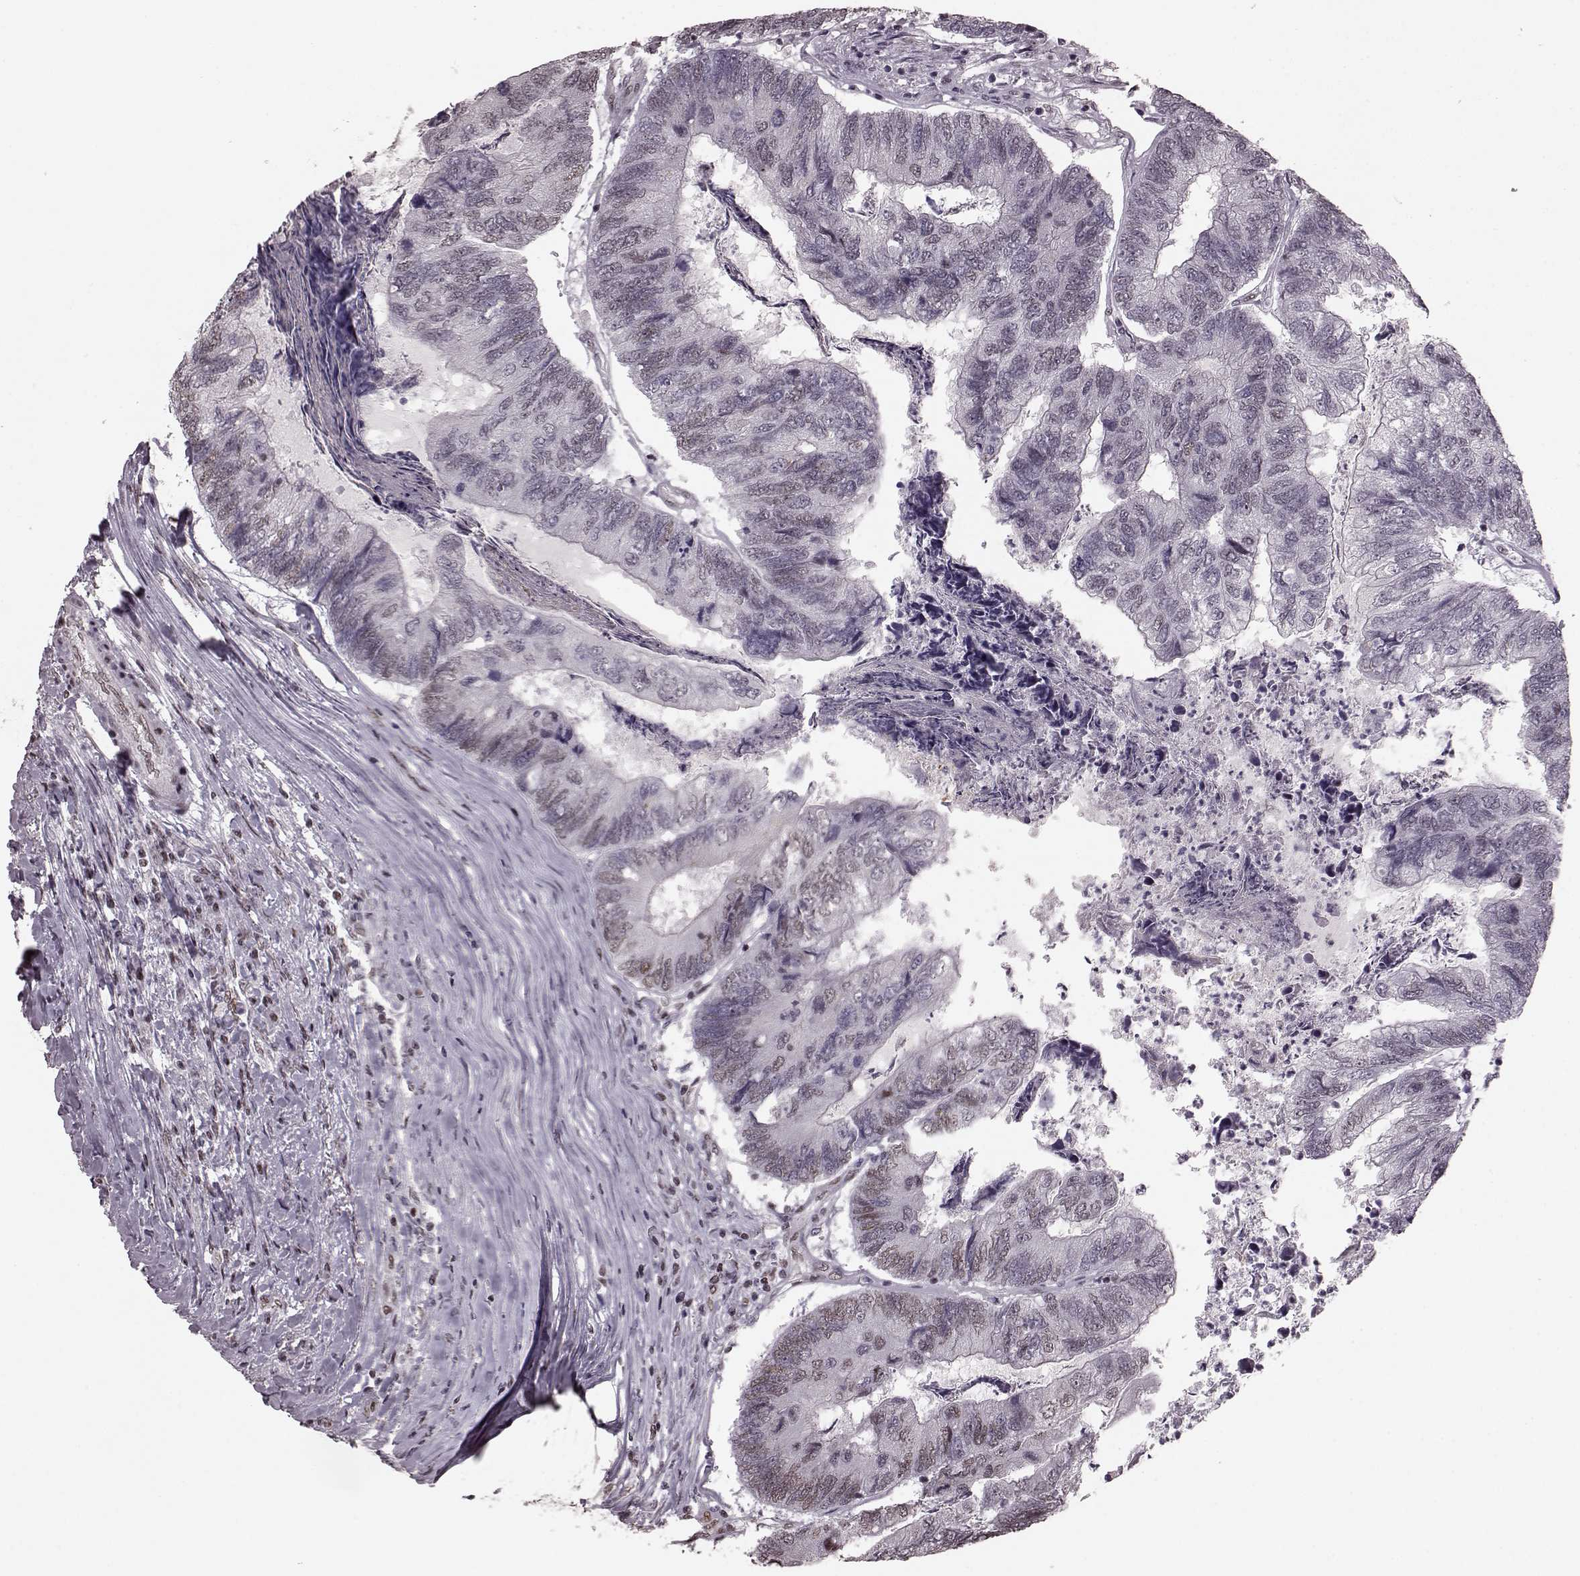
{"staining": {"intensity": "weak", "quantity": "25%-75%", "location": "nuclear"}, "tissue": "colorectal cancer", "cell_type": "Tumor cells", "image_type": "cancer", "snomed": [{"axis": "morphology", "description": "Adenocarcinoma, NOS"}, {"axis": "topography", "description": "Colon"}], "caption": "A micrograph of colorectal cancer stained for a protein exhibits weak nuclear brown staining in tumor cells.", "gene": "NR2C1", "patient": {"sex": "female", "age": 67}}